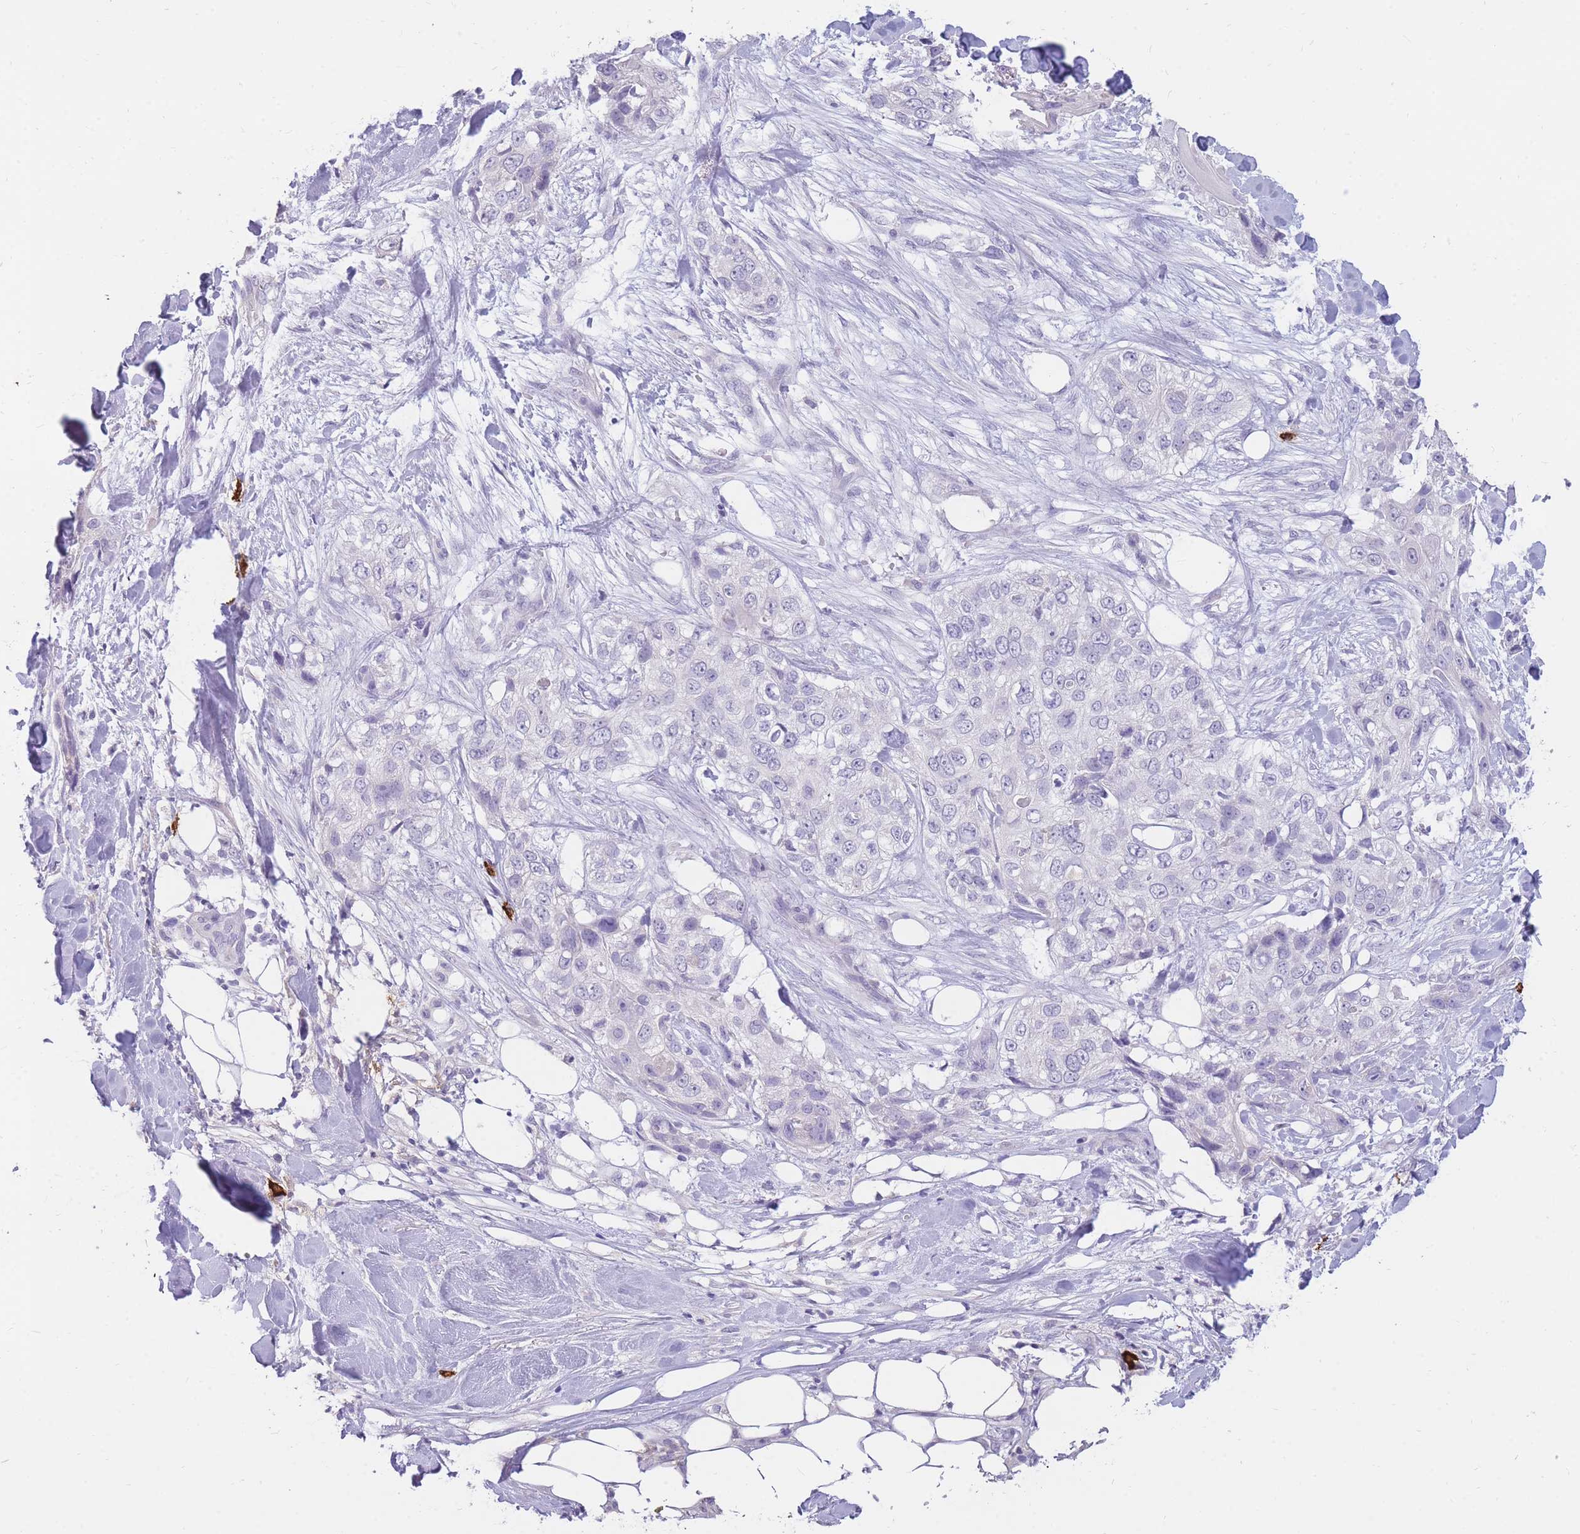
{"staining": {"intensity": "negative", "quantity": "none", "location": "none"}, "tissue": "skin cancer", "cell_type": "Tumor cells", "image_type": "cancer", "snomed": [{"axis": "morphology", "description": "Normal tissue, NOS"}, {"axis": "morphology", "description": "Squamous cell carcinoma, NOS"}, {"axis": "topography", "description": "Skin"}], "caption": "High power microscopy histopathology image of an immunohistochemistry (IHC) photomicrograph of skin cancer (squamous cell carcinoma), revealing no significant staining in tumor cells.", "gene": "TPSD1", "patient": {"sex": "male", "age": 72}}